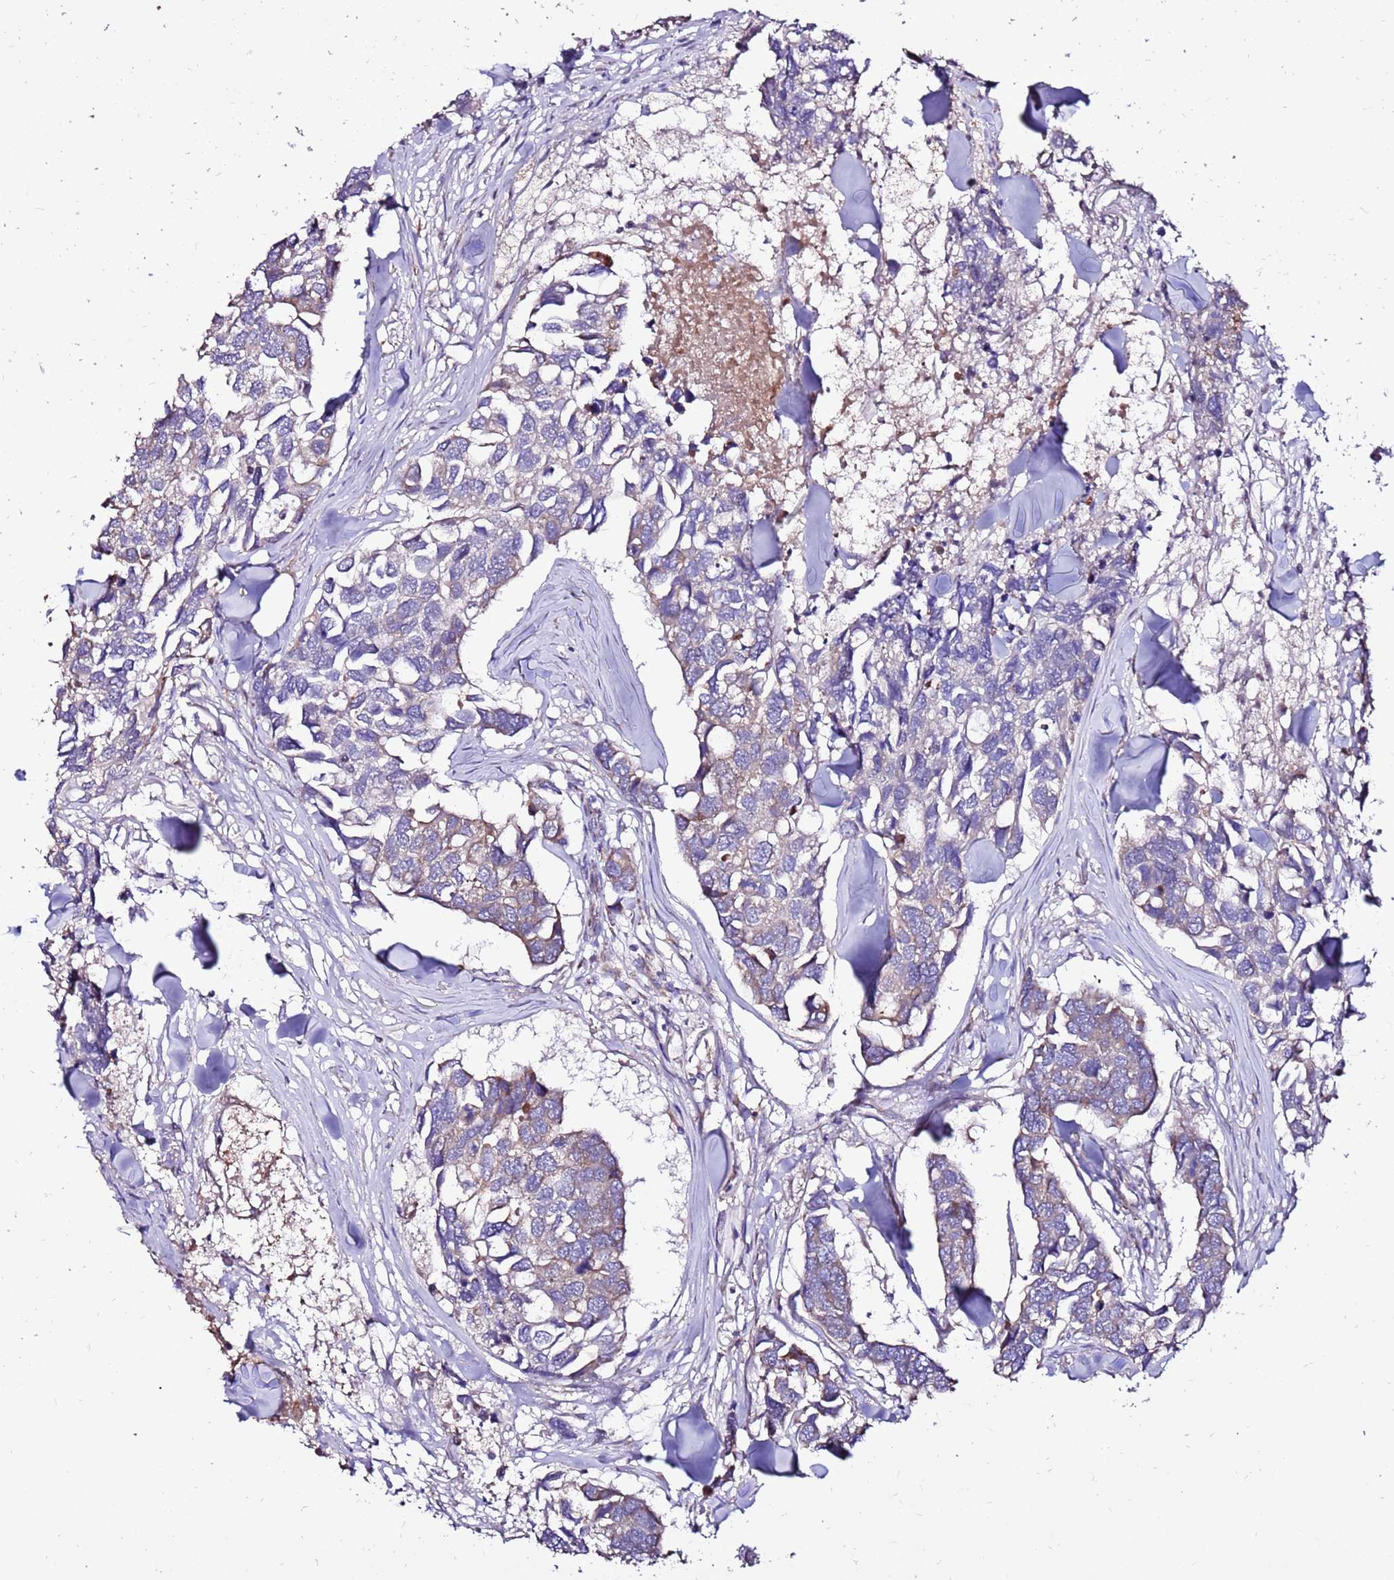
{"staining": {"intensity": "weak", "quantity": "25%-75%", "location": "cytoplasmic/membranous"}, "tissue": "breast cancer", "cell_type": "Tumor cells", "image_type": "cancer", "snomed": [{"axis": "morphology", "description": "Duct carcinoma"}, {"axis": "topography", "description": "Breast"}], "caption": "The immunohistochemical stain shows weak cytoplasmic/membranous staining in tumor cells of breast cancer tissue.", "gene": "SPSB3", "patient": {"sex": "female", "age": 83}}